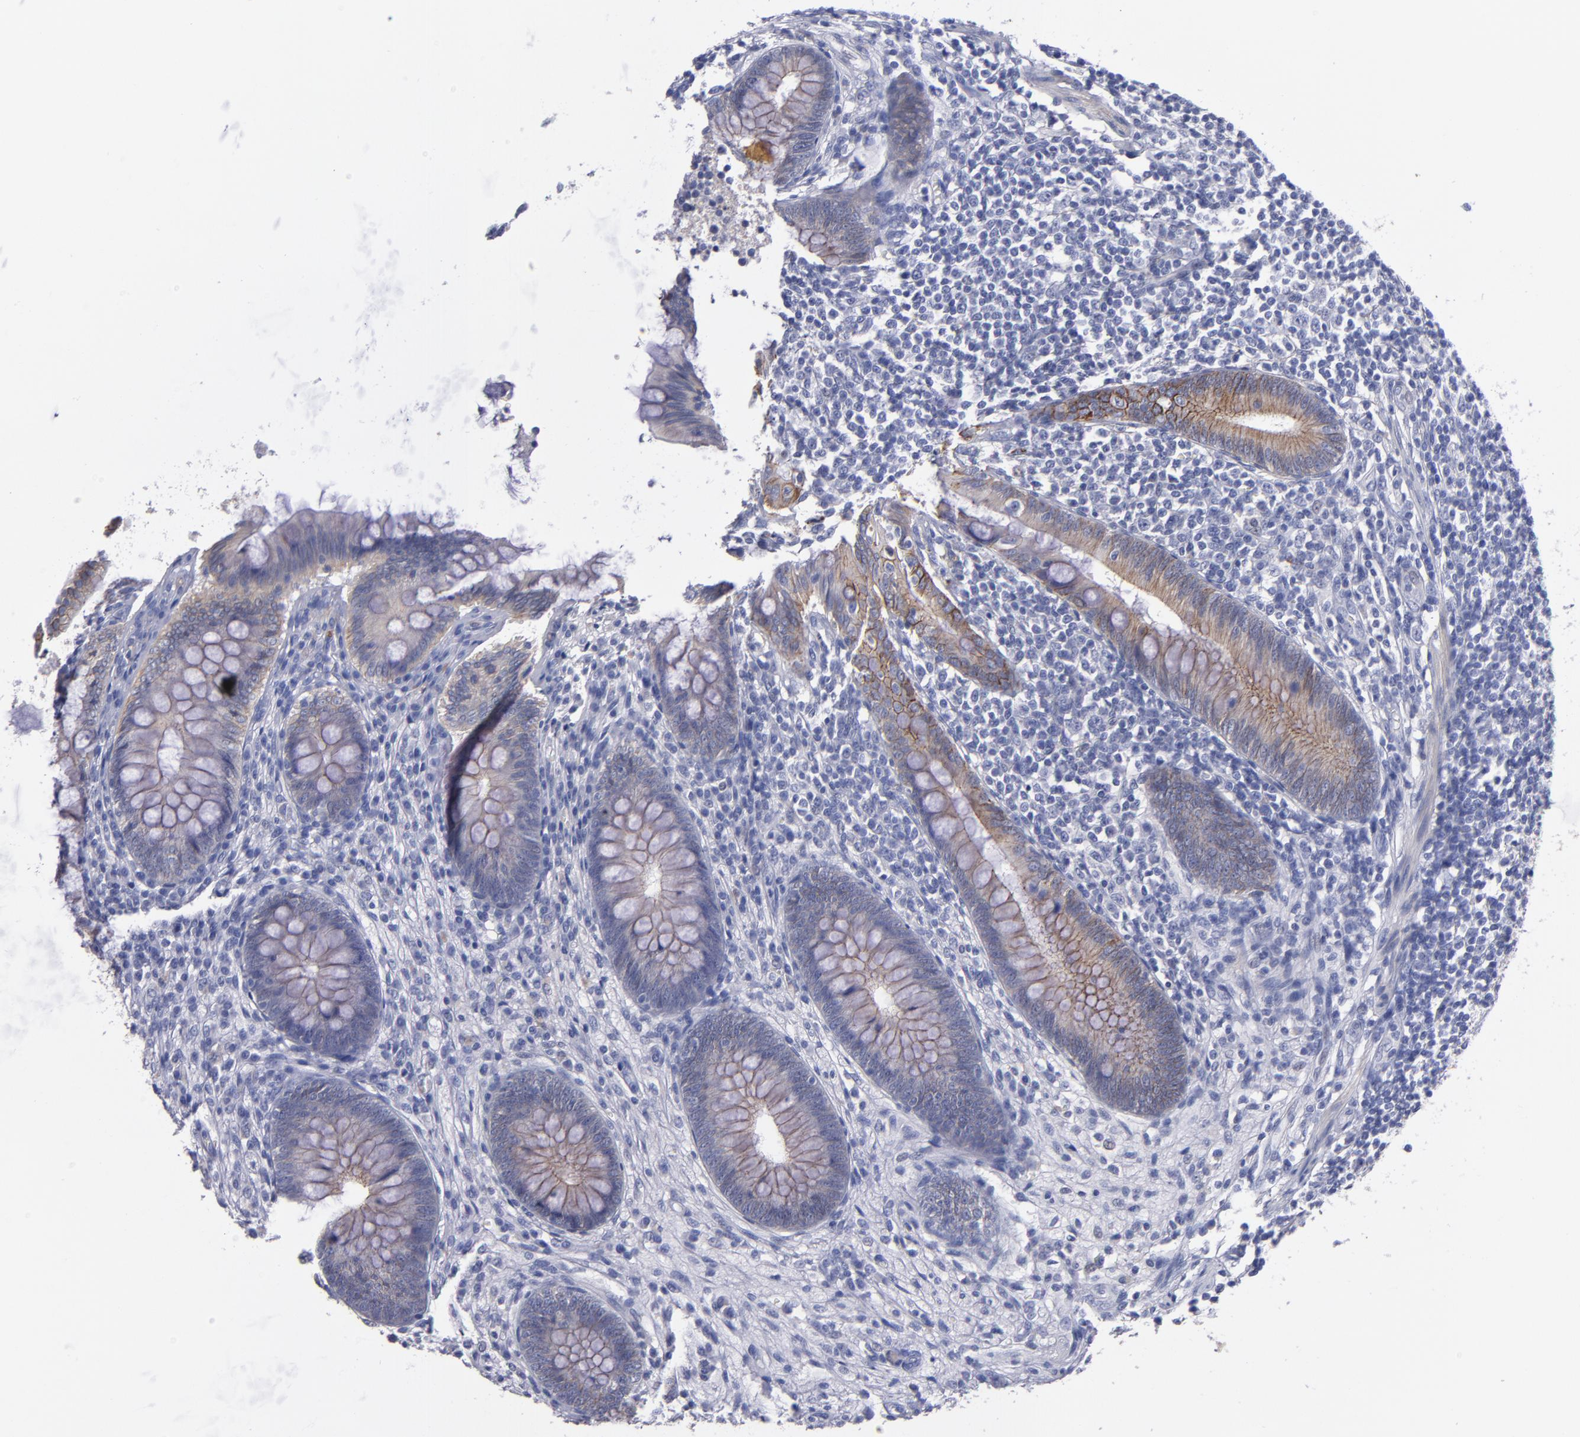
{"staining": {"intensity": "moderate", "quantity": "<25%", "location": "cytoplasmic/membranous"}, "tissue": "appendix", "cell_type": "Glandular cells", "image_type": "normal", "snomed": [{"axis": "morphology", "description": "Normal tissue, NOS"}, {"axis": "topography", "description": "Appendix"}], "caption": "IHC of benign human appendix demonstrates low levels of moderate cytoplasmic/membranous staining in approximately <25% of glandular cells.", "gene": "CDH3", "patient": {"sex": "female", "age": 66}}